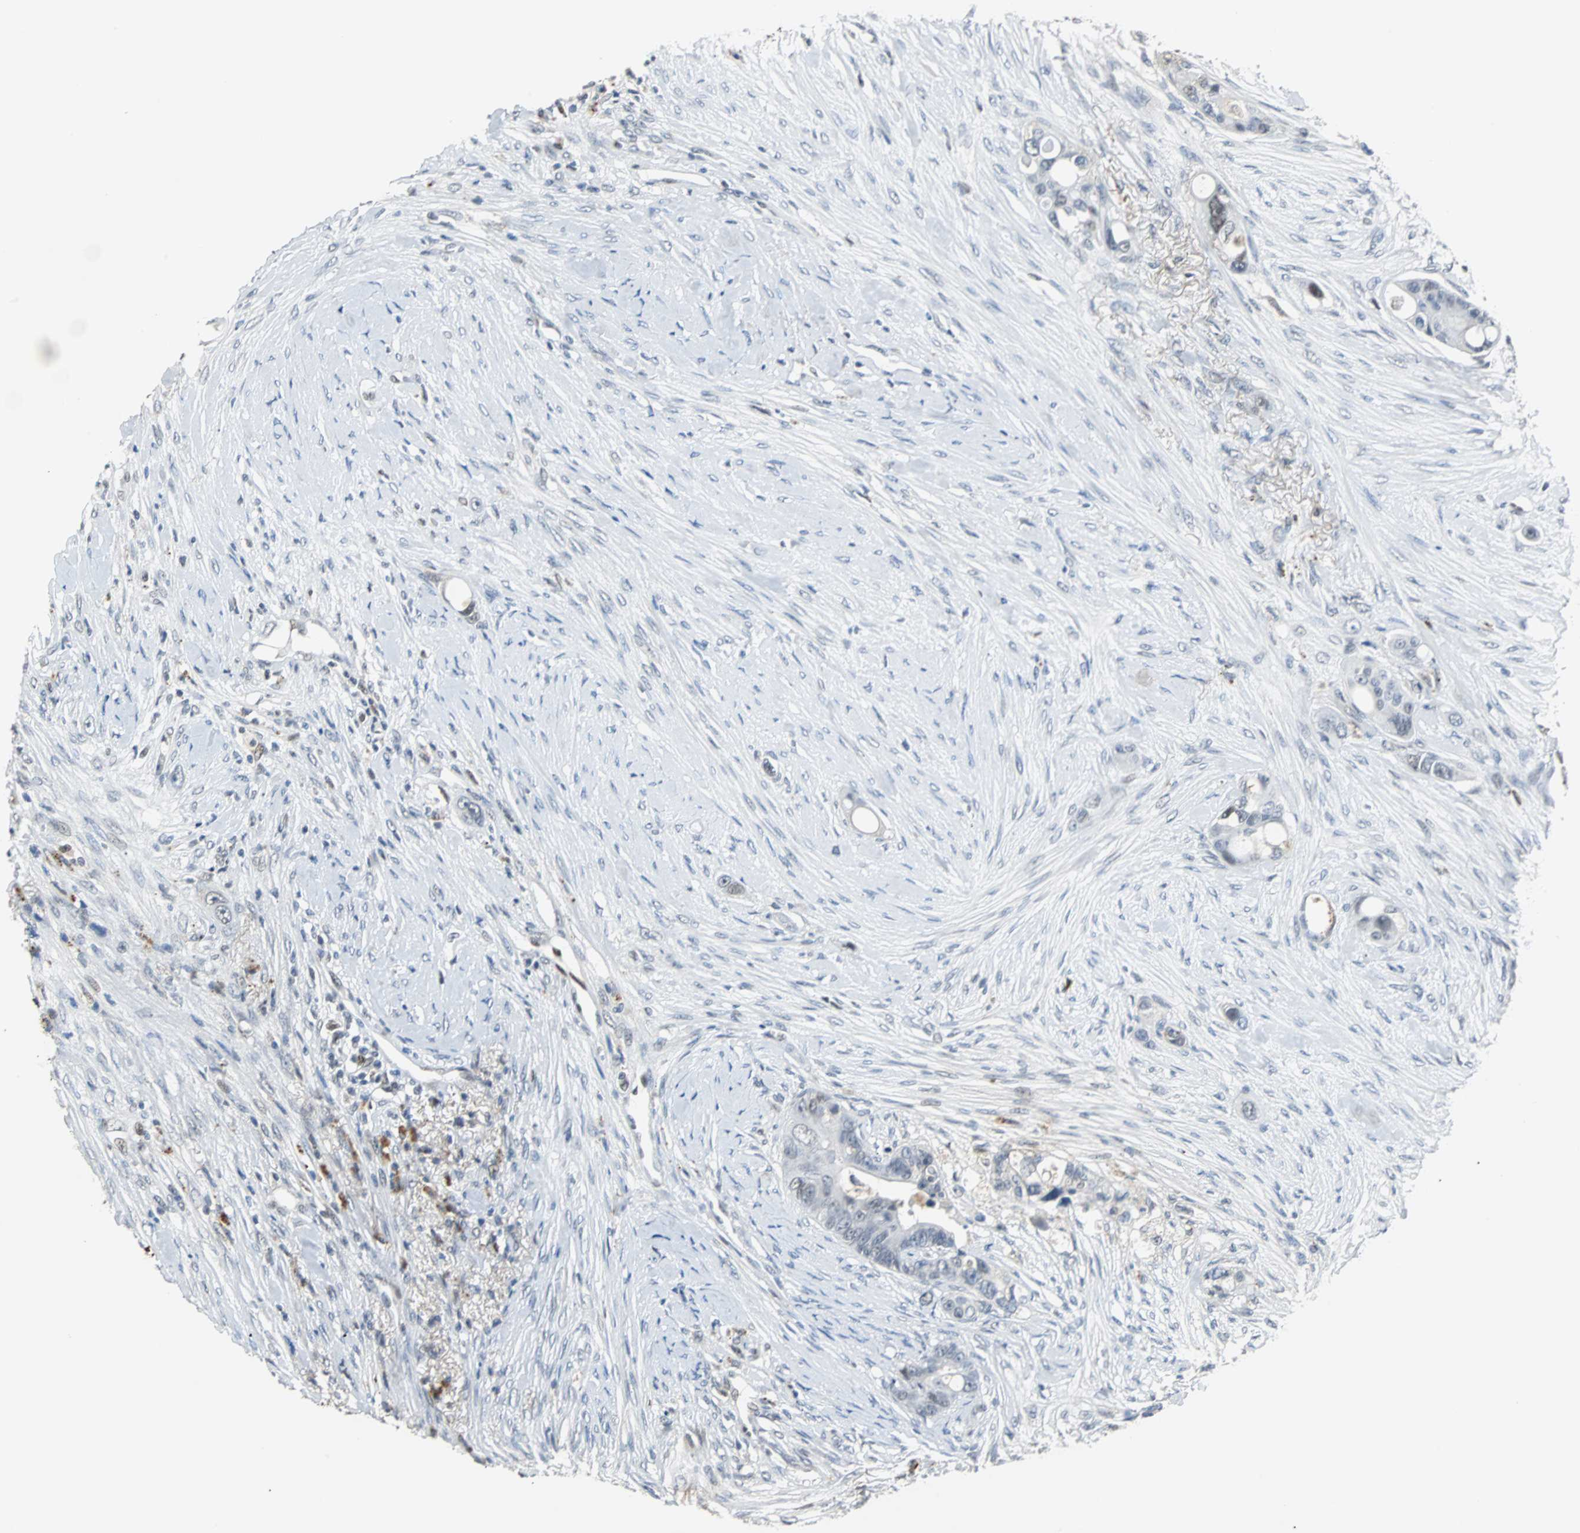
{"staining": {"intensity": "negative", "quantity": "none", "location": "none"}, "tissue": "colorectal cancer", "cell_type": "Tumor cells", "image_type": "cancer", "snomed": [{"axis": "morphology", "description": "Adenocarcinoma, NOS"}, {"axis": "topography", "description": "Colon"}], "caption": "Human colorectal cancer stained for a protein using immunohistochemistry (IHC) exhibits no staining in tumor cells.", "gene": "HLX", "patient": {"sex": "female", "age": 57}}